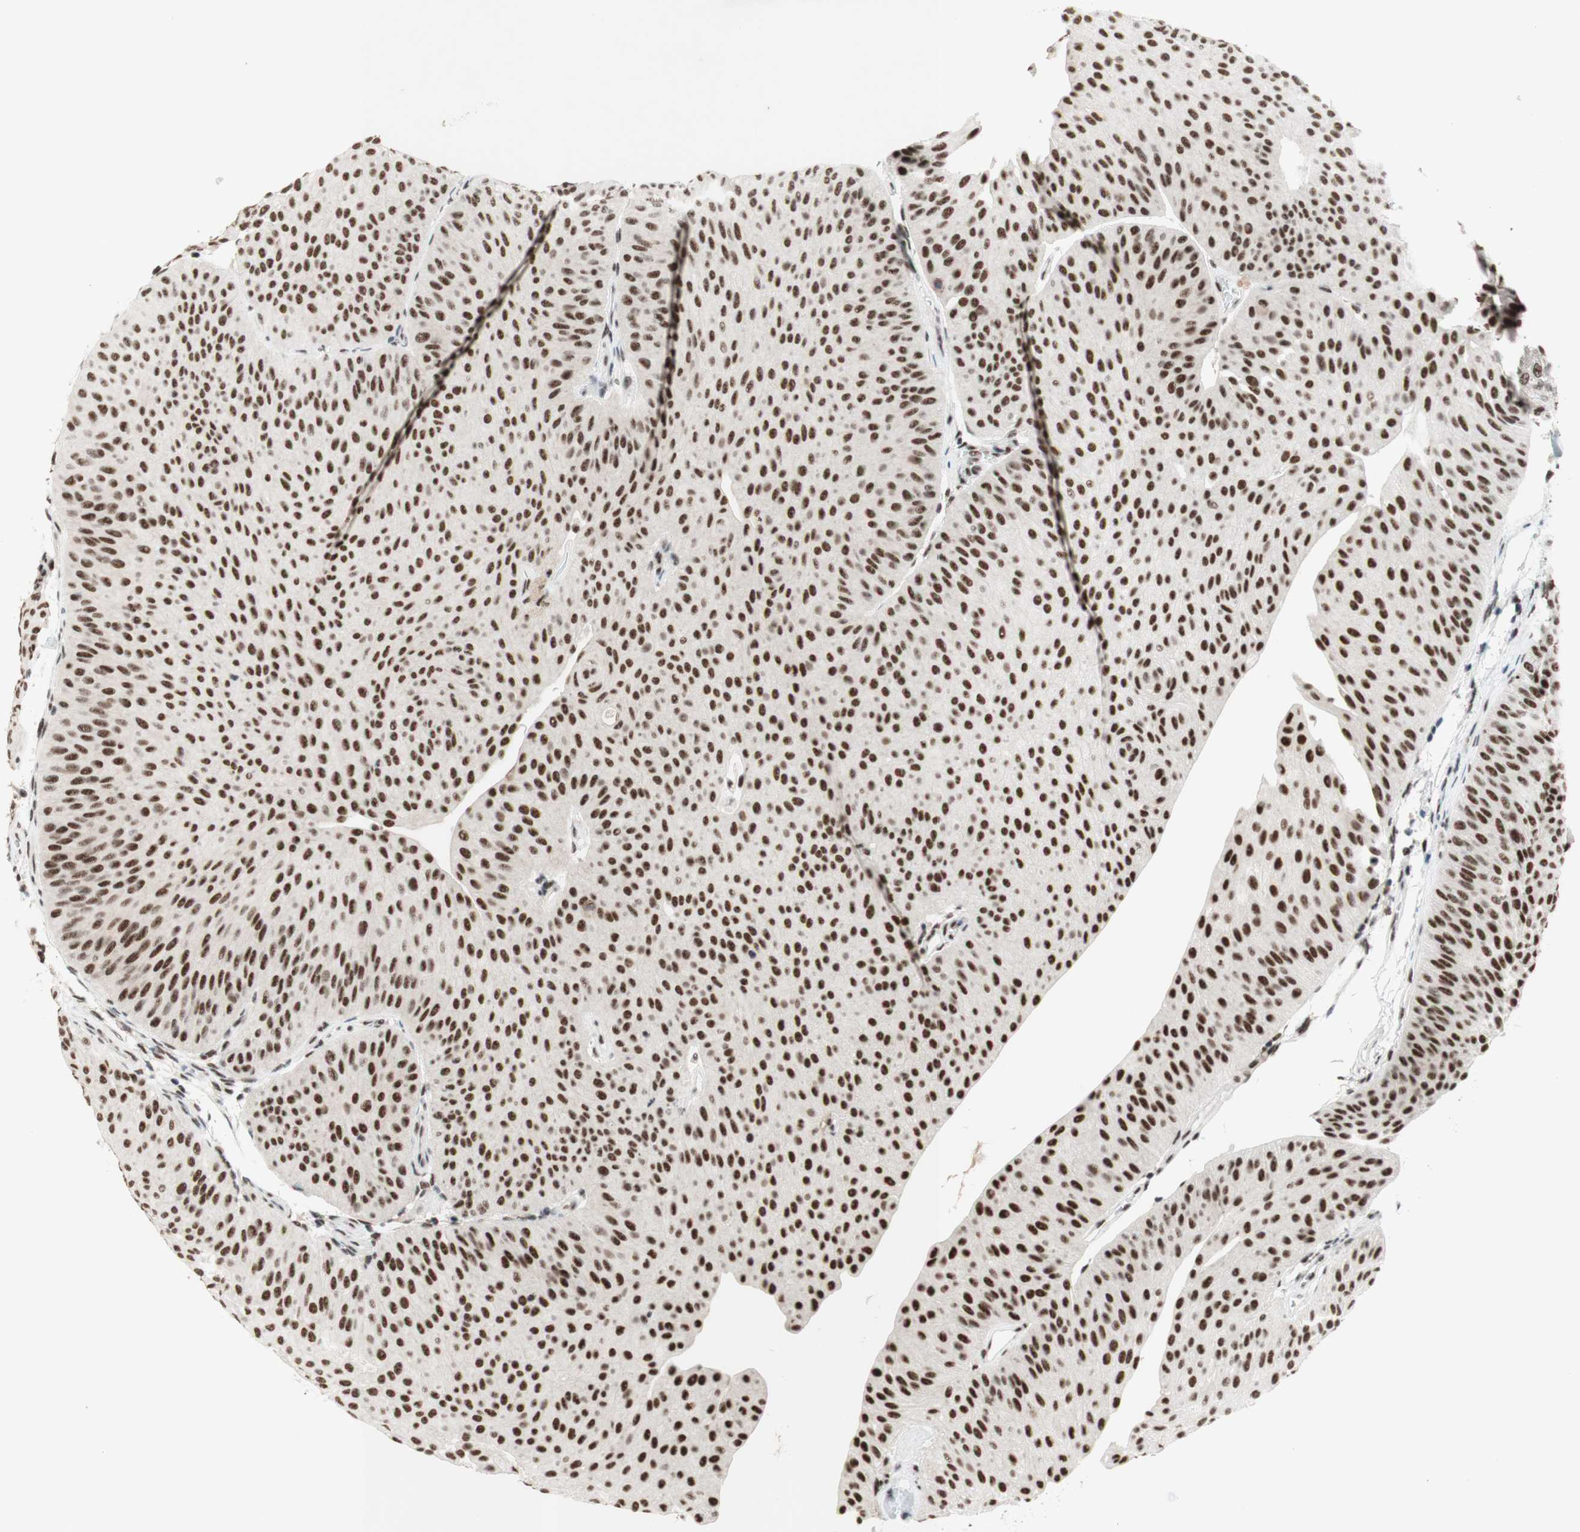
{"staining": {"intensity": "strong", "quantity": ">75%", "location": "nuclear"}, "tissue": "urothelial cancer", "cell_type": "Tumor cells", "image_type": "cancer", "snomed": [{"axis": "morphology", "description": "Urothelial carcinoma, Low grade"}, {"axis": "topography", "description": "Urinary bladder"}], "caption": "High-power microscopy captured an IHC image of urothelial carcinoma (low-grade), revealing strong nuclear expression in about >75% of tumor cells.", "gene": "PRPF19", "patient": {"sex": "female", "age": 60}}